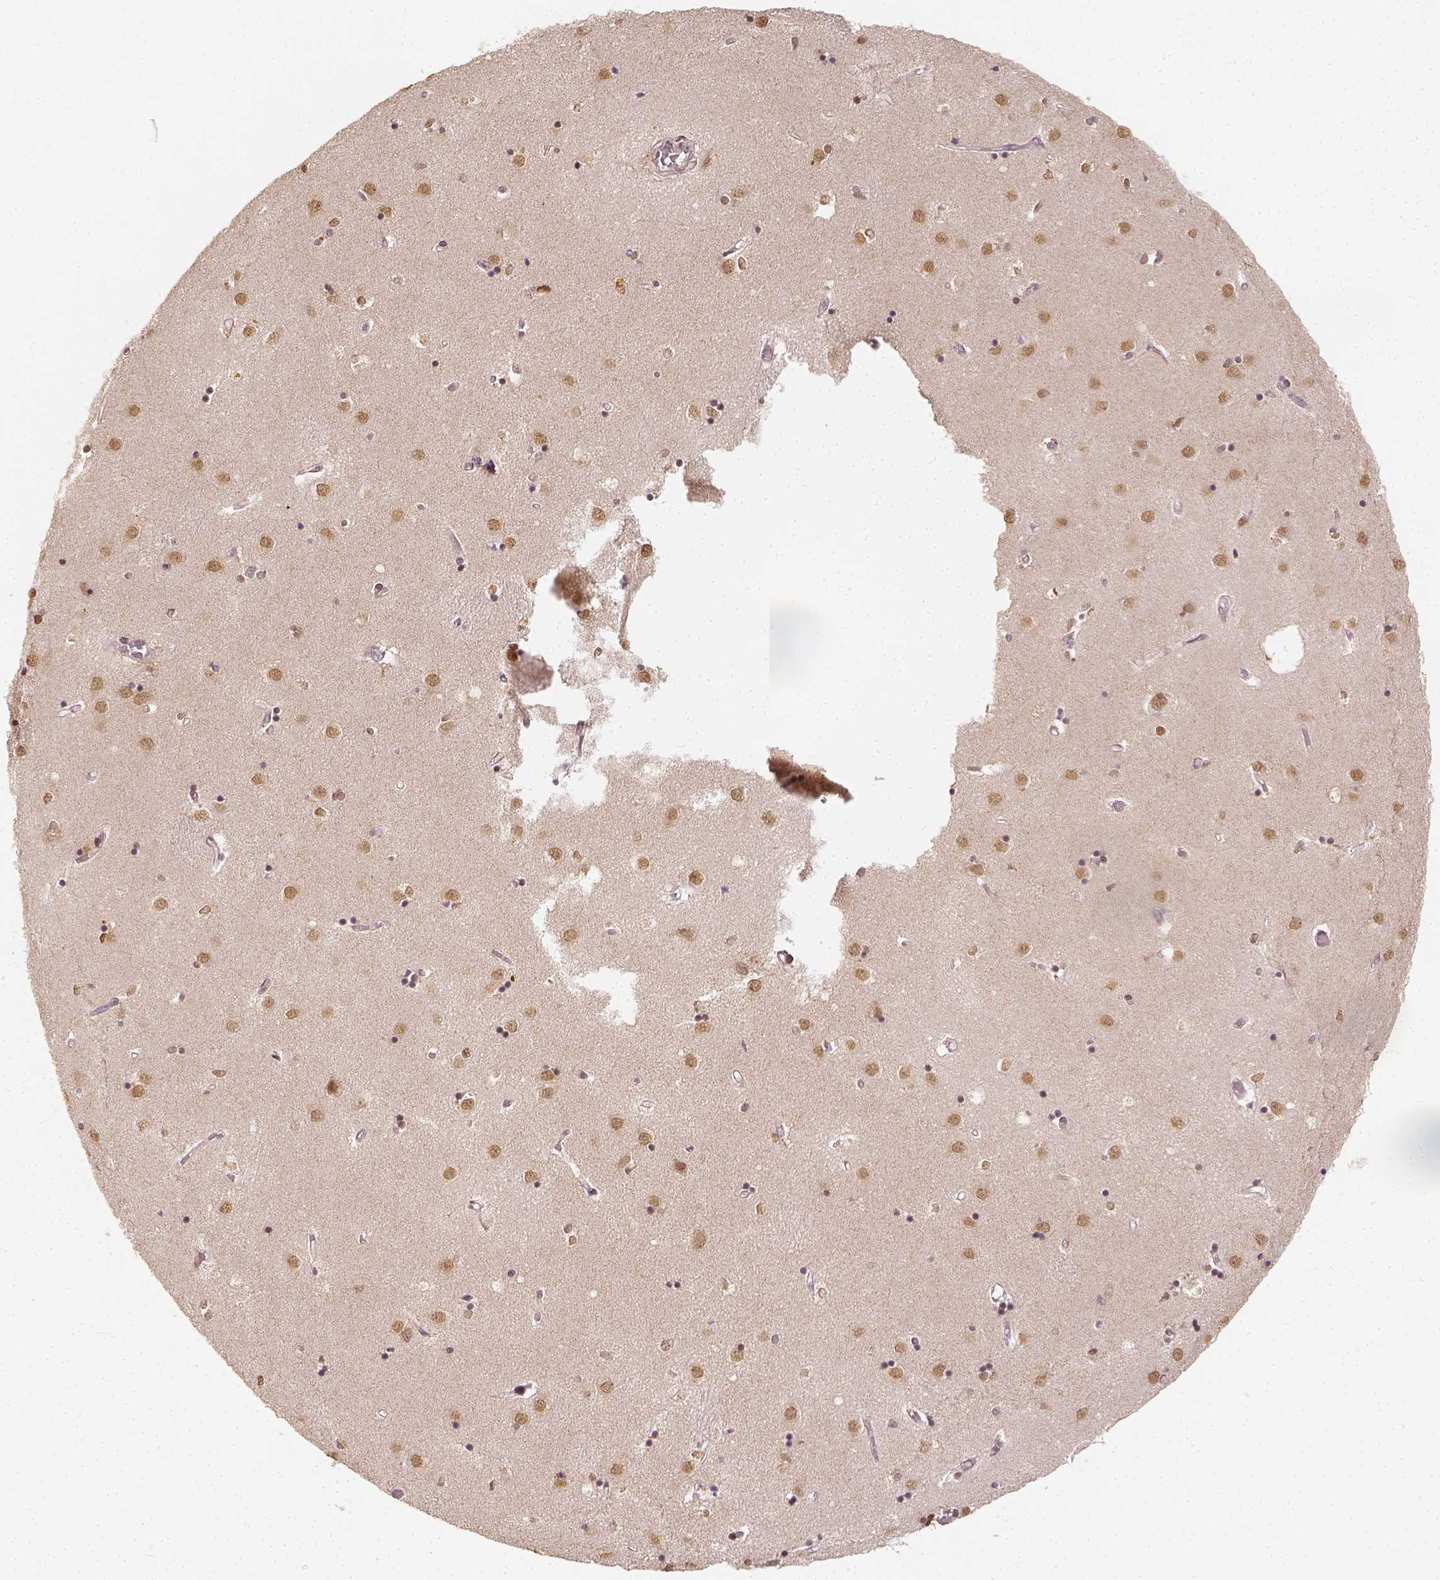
{"staining": {"intensity": "moderate", "quantity": "25%-75%", "location": "nuclear"}, "tissue": "caudate", "cell_type": "Glial cells", "image_type": "normal", "snomed": [{"axis": "morphology", "description": "Normal tissue, NOS"}, {"axis": "topography", "description": "Lateral ventricle wall"}], "caption": "Immunohistochemistry (IHC) histopathology image of unremarkable caudate stained for a protein (brown), which demonstrates medium levels of moderate nuclear expression in about 25%-75% of glial cells.", "gene": "ZMAT3", "patient": {"sex": "male", "age": 54}}